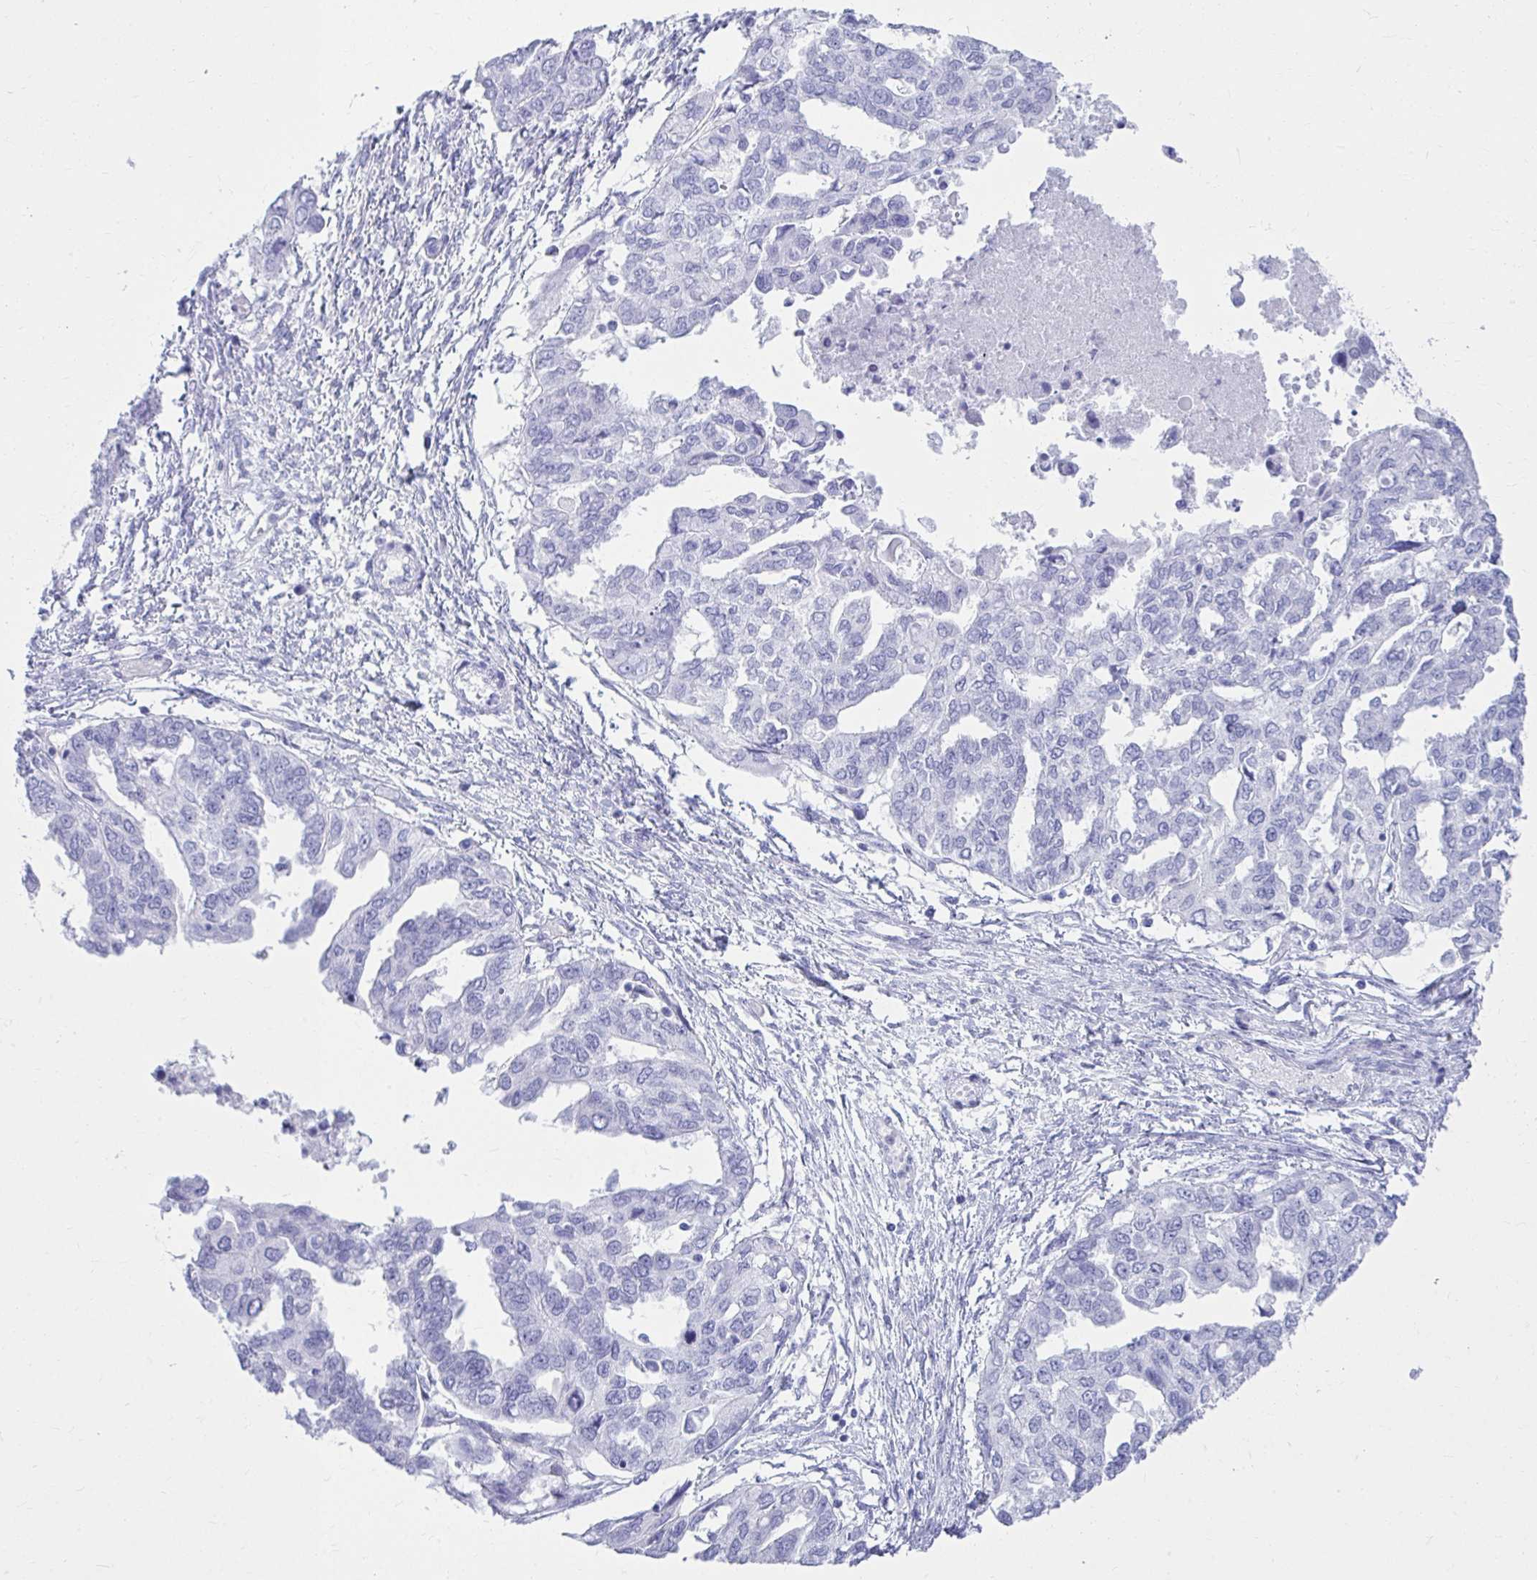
{"staining": {"intensity": "negative", "quantity": "none", "location": "none"}, "tissue": "ovarian cancer", "cell_type": "Tumor cells", "image_type": "cancer", "snomed": [{"axis": "morphology", "description": "Cystadenocarcinoma, serous, NOS"}, {"axis": "topography", "description": "Ovary"}], "caption": "The photomicrograph reveals no significant expression in tumor cells of ovarian cancer (serous cystadenocarcinoma).", "gene": "ATP4B", "patient": {"sex": "female", "age": 53}}